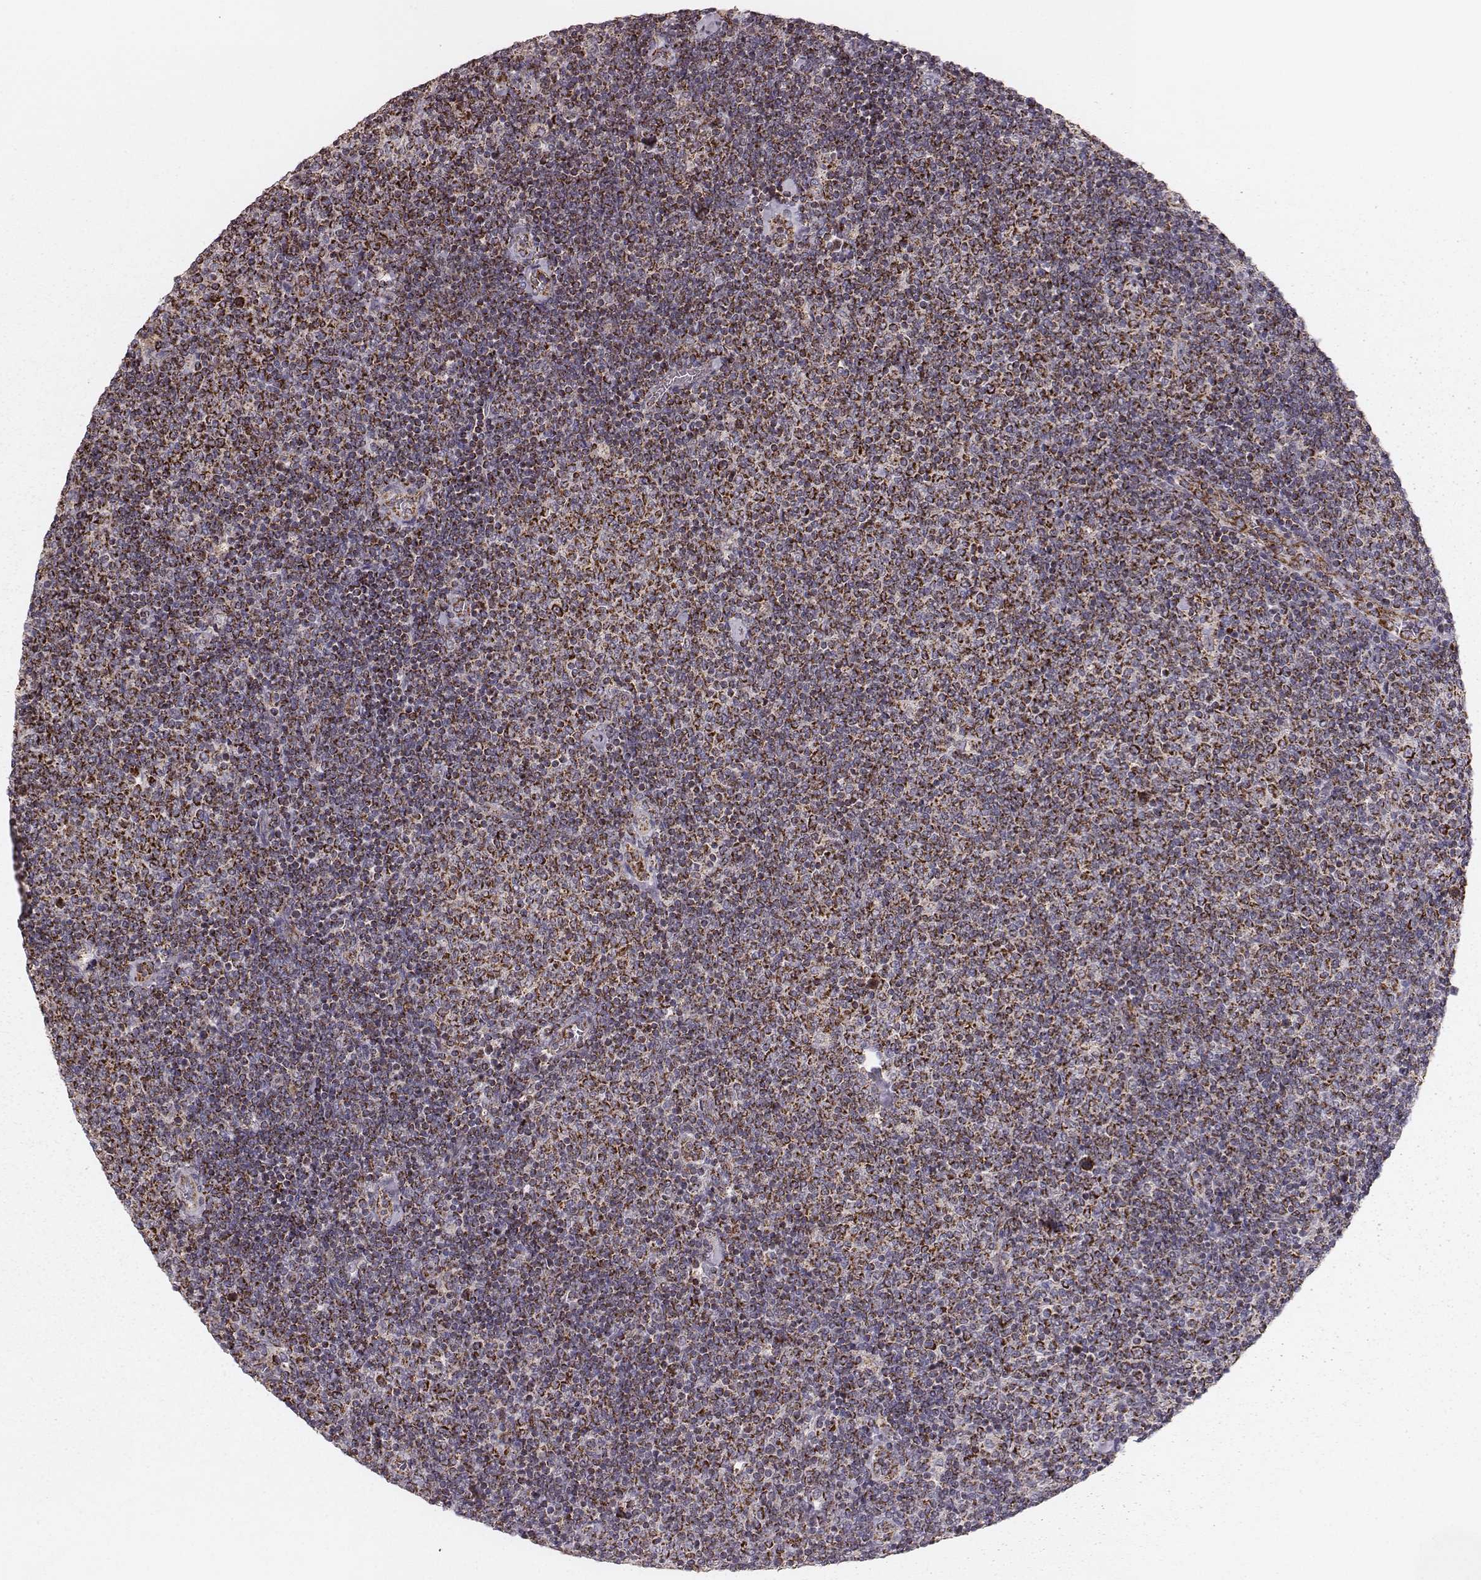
{"staining": {"intensity": "strong", "quantity": ">75%", "location": "cytoplasmic/membranous"}, "tissue": "lymphoma", "cell_type": "Tumor cells", "image_type": "cancer", "snomed": [{"axis": "morphology", "description": "Malignant lymphoma, non-Hodgkin's type, Low grade"}, {"axis": "topography", "description": "Lymph node"}], "caption": "Lymphoma stained with immunohistochemistry reveals strong cytoplasmic/membranous positivity in about >75% of tumor cells. (IHC, brightfield microscopy, high magnification).", "gene": "TUFM", "patient": {"sex": "male", "age": 52}}